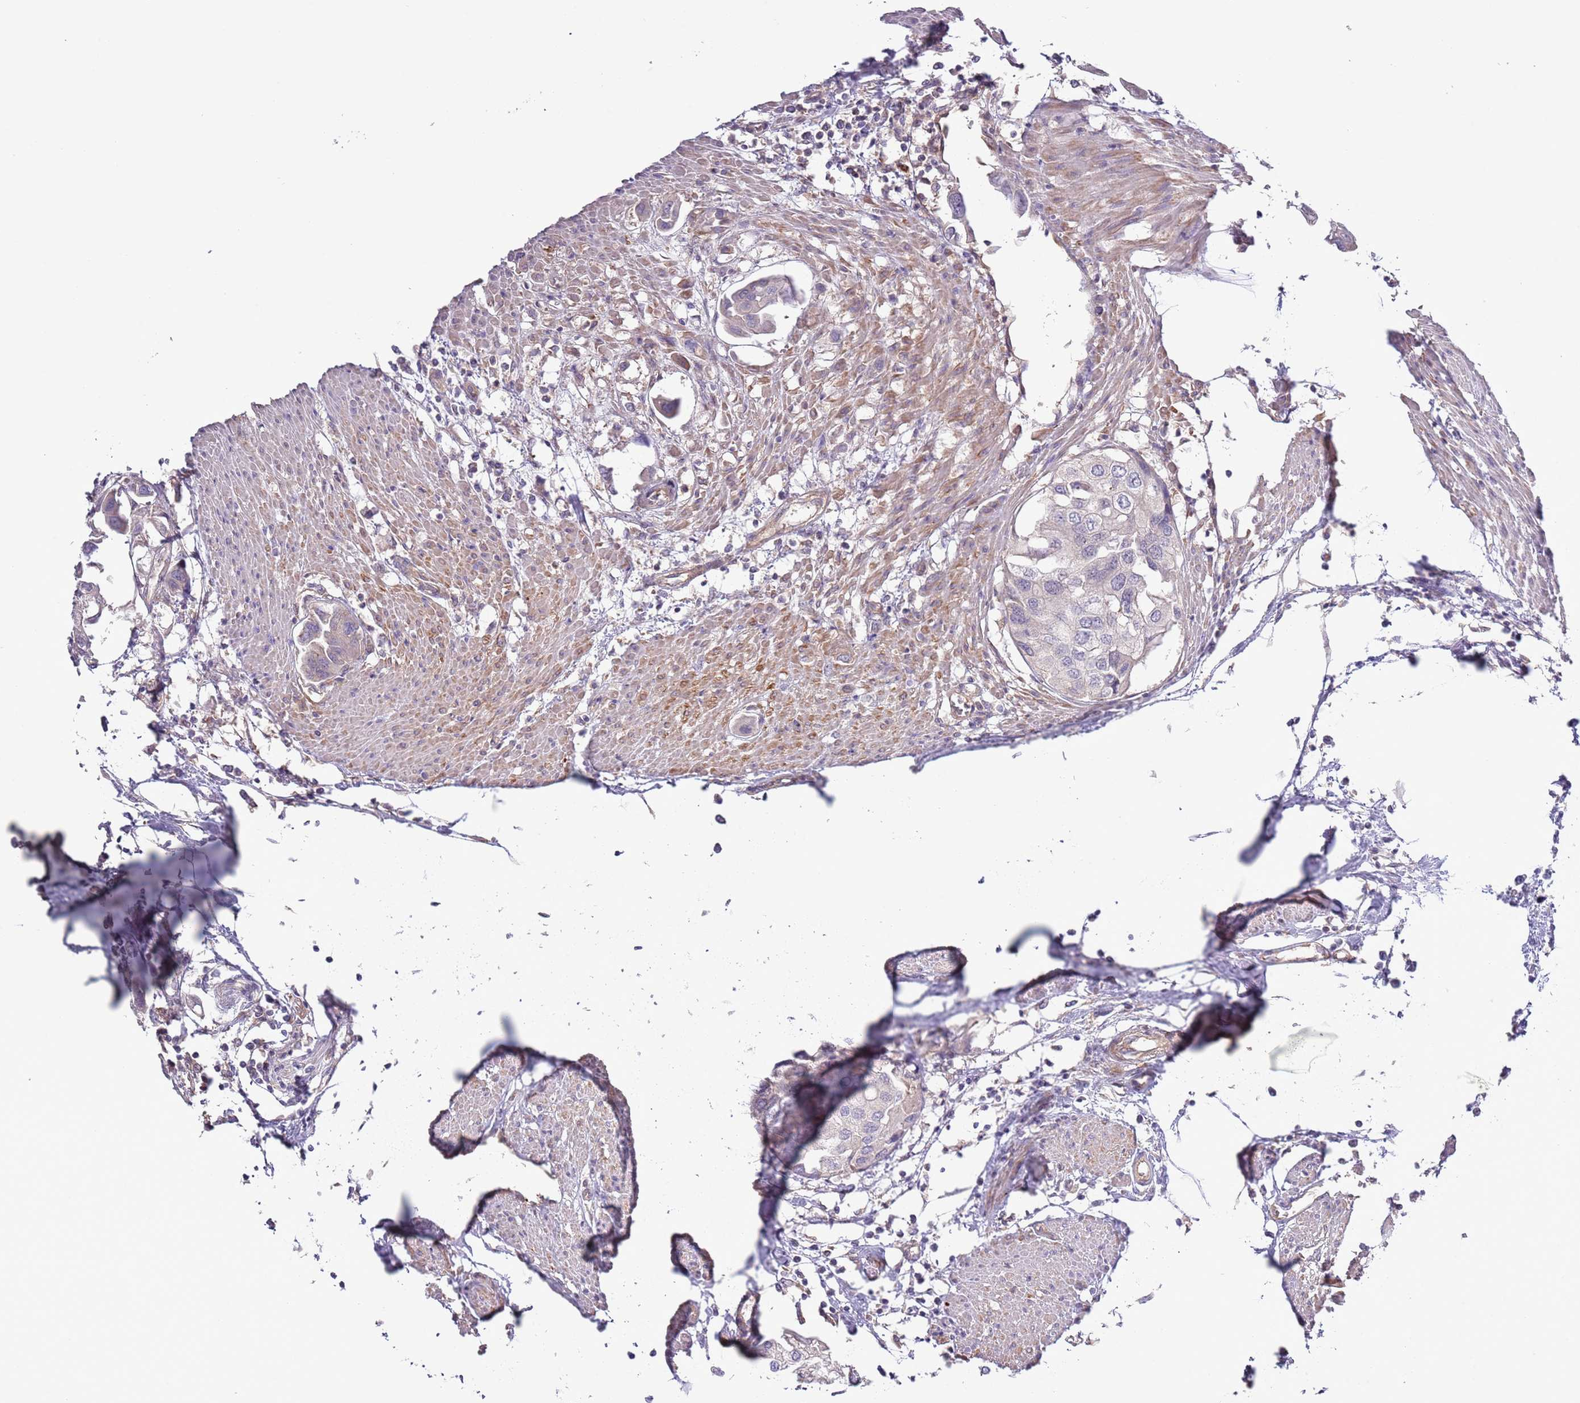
{"staining": {"intensity": "negative", "quantity": "none", "location": "none"}, "tissue": "urothelial cancer", "cell_type": "Tumor cells", "image_type": "cancer", "snomed": [{"axis": "morphology", "description": "Urothelial carcinoma, High grade"}, {"axis": "topography", "description": "Urinary bladder"}], "caption": "IHC of human urothelial cancer displays no expression in tumor cells.", "gene": "LPIN2", "patient": {"sex": "male", "age": 64}}